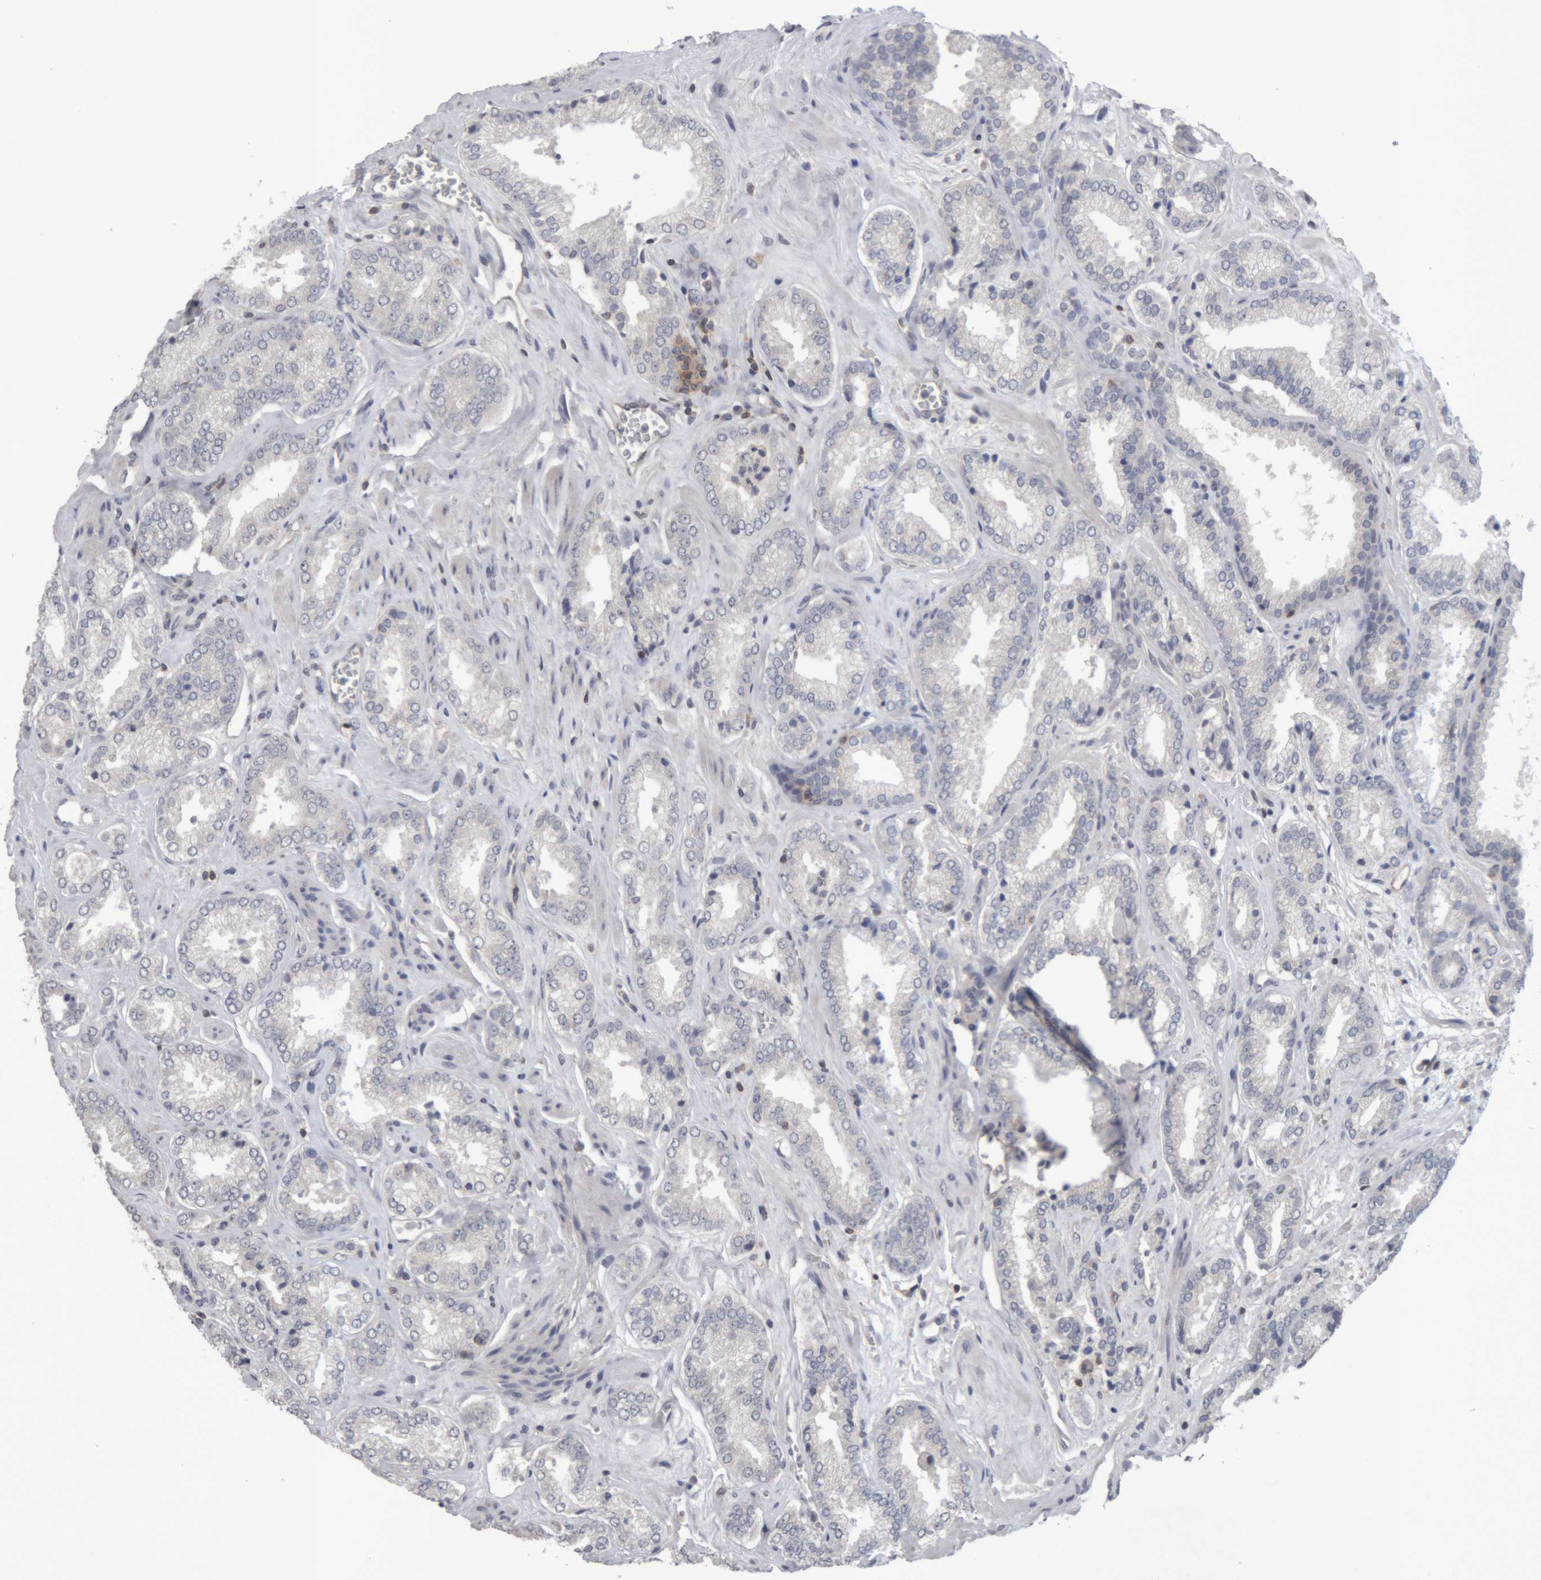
{"staining": {"intensity": "negative", "quantity": "none", "location": "none"}, "tissue": "prostate cancer", "cell_type": "Tumor cells", "image_type": "cancer", "snomed": [{"axis": "morphology", "description": "Adenocarcinoma, Low grade"}, {"axis": "topography", "description": "Prostate"}], "caption": "This is an immunohistochemistry micrograph of prostate cancer. There is no staining in tumor cells.", "gene": "NFATC2", "patient": {"sex": "male", "age": 62}}